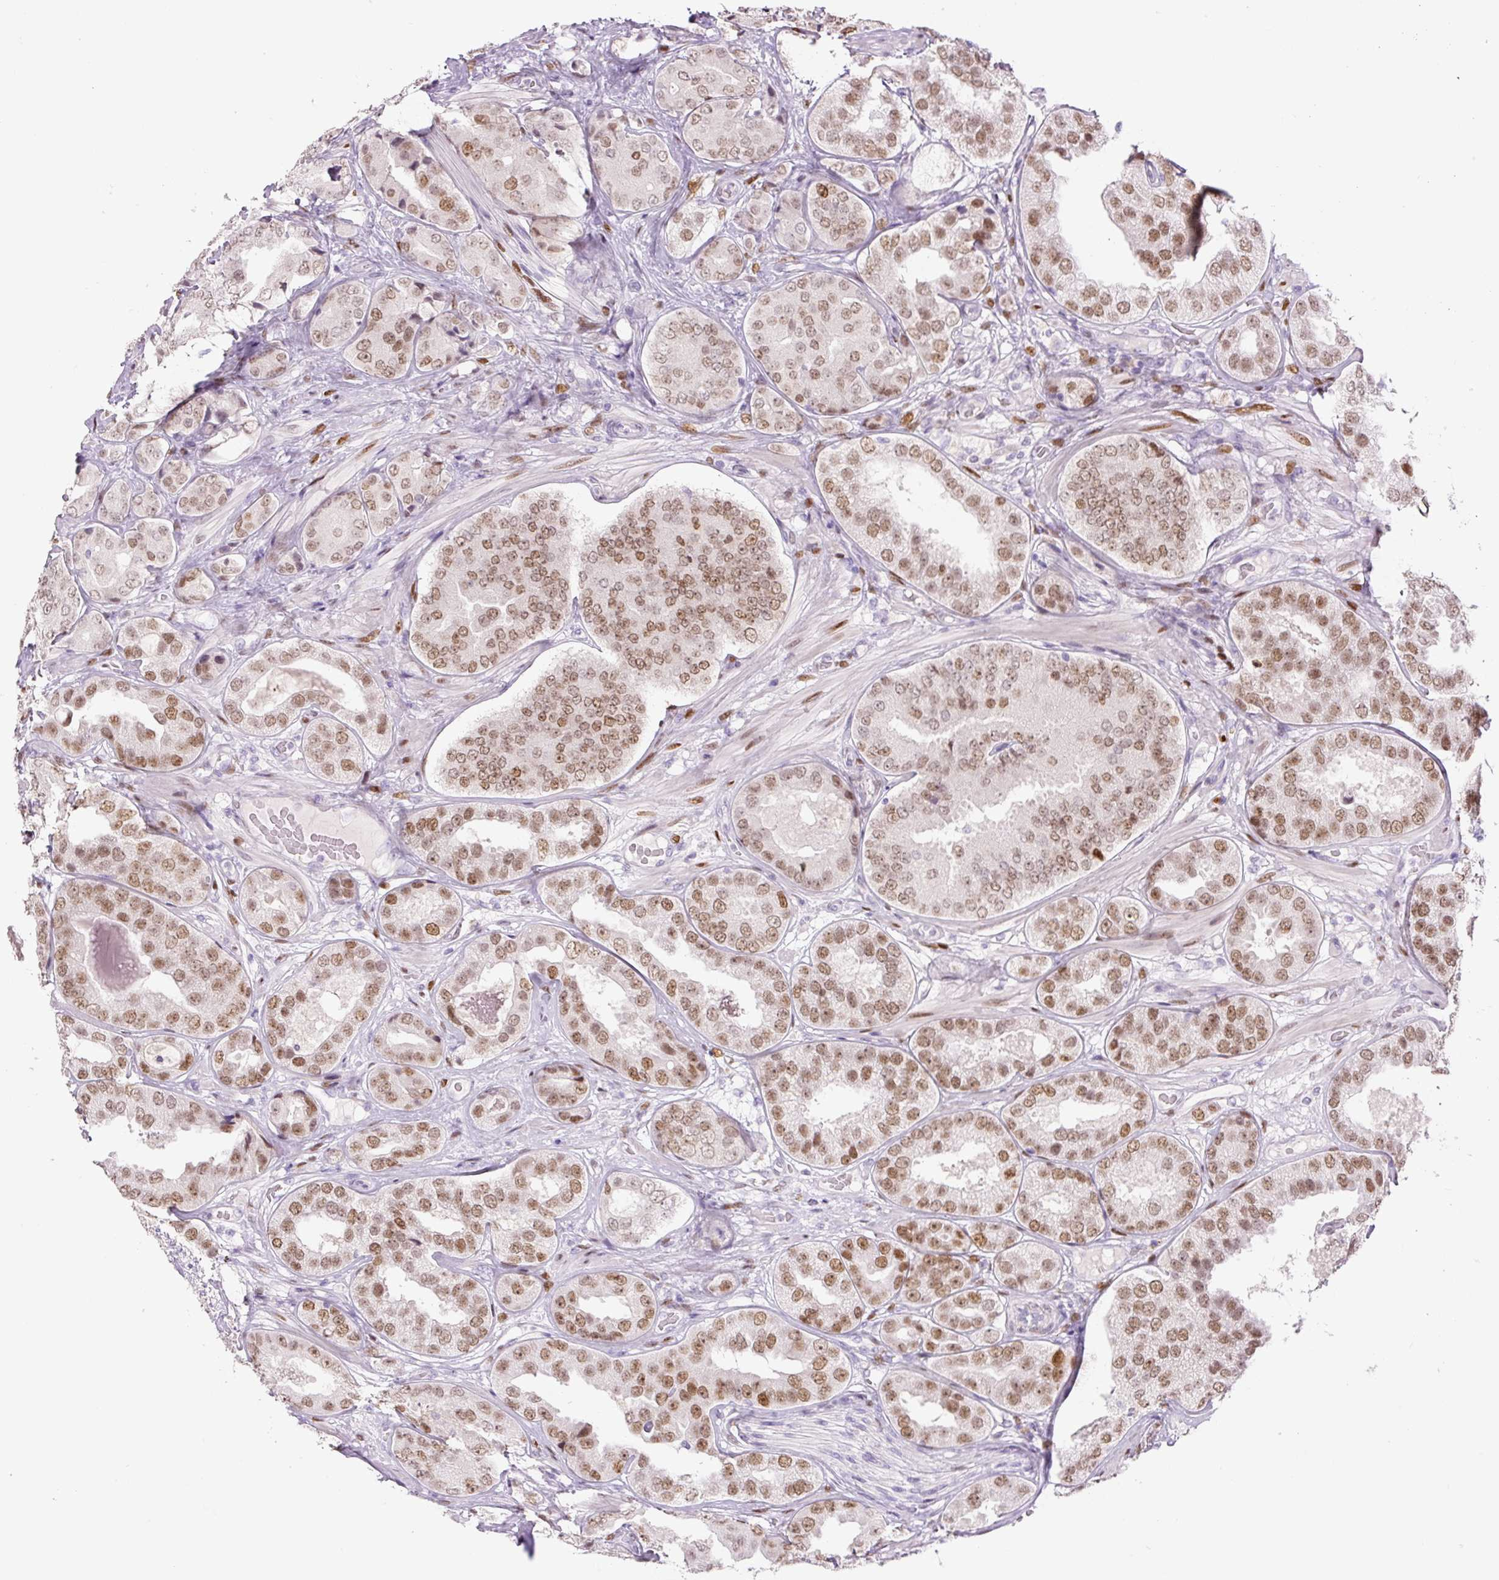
{"staining": {"intensity": "moderate", "quantity": ">75%", "location": "nuclear"}, "tissue": "prostate cancer", "cell_type": "Tumor cells", "image_type": "cancer", "snomed": [{"axis": "morphology", "description": "Adenocarcinoma, High grade"}, {"axis": "topography", "description": "Prostate"}], "caption": "Brown immunohistochemical staining in prostate adenocarcinoma (high-grade) demonstrates moderate nuclear staining in about >75% of tumor cells. (DAB IHC with brightfield microscopy, high magnification).", "gene": "SIX1", "patient": {"sex": "male", "age": 63}}